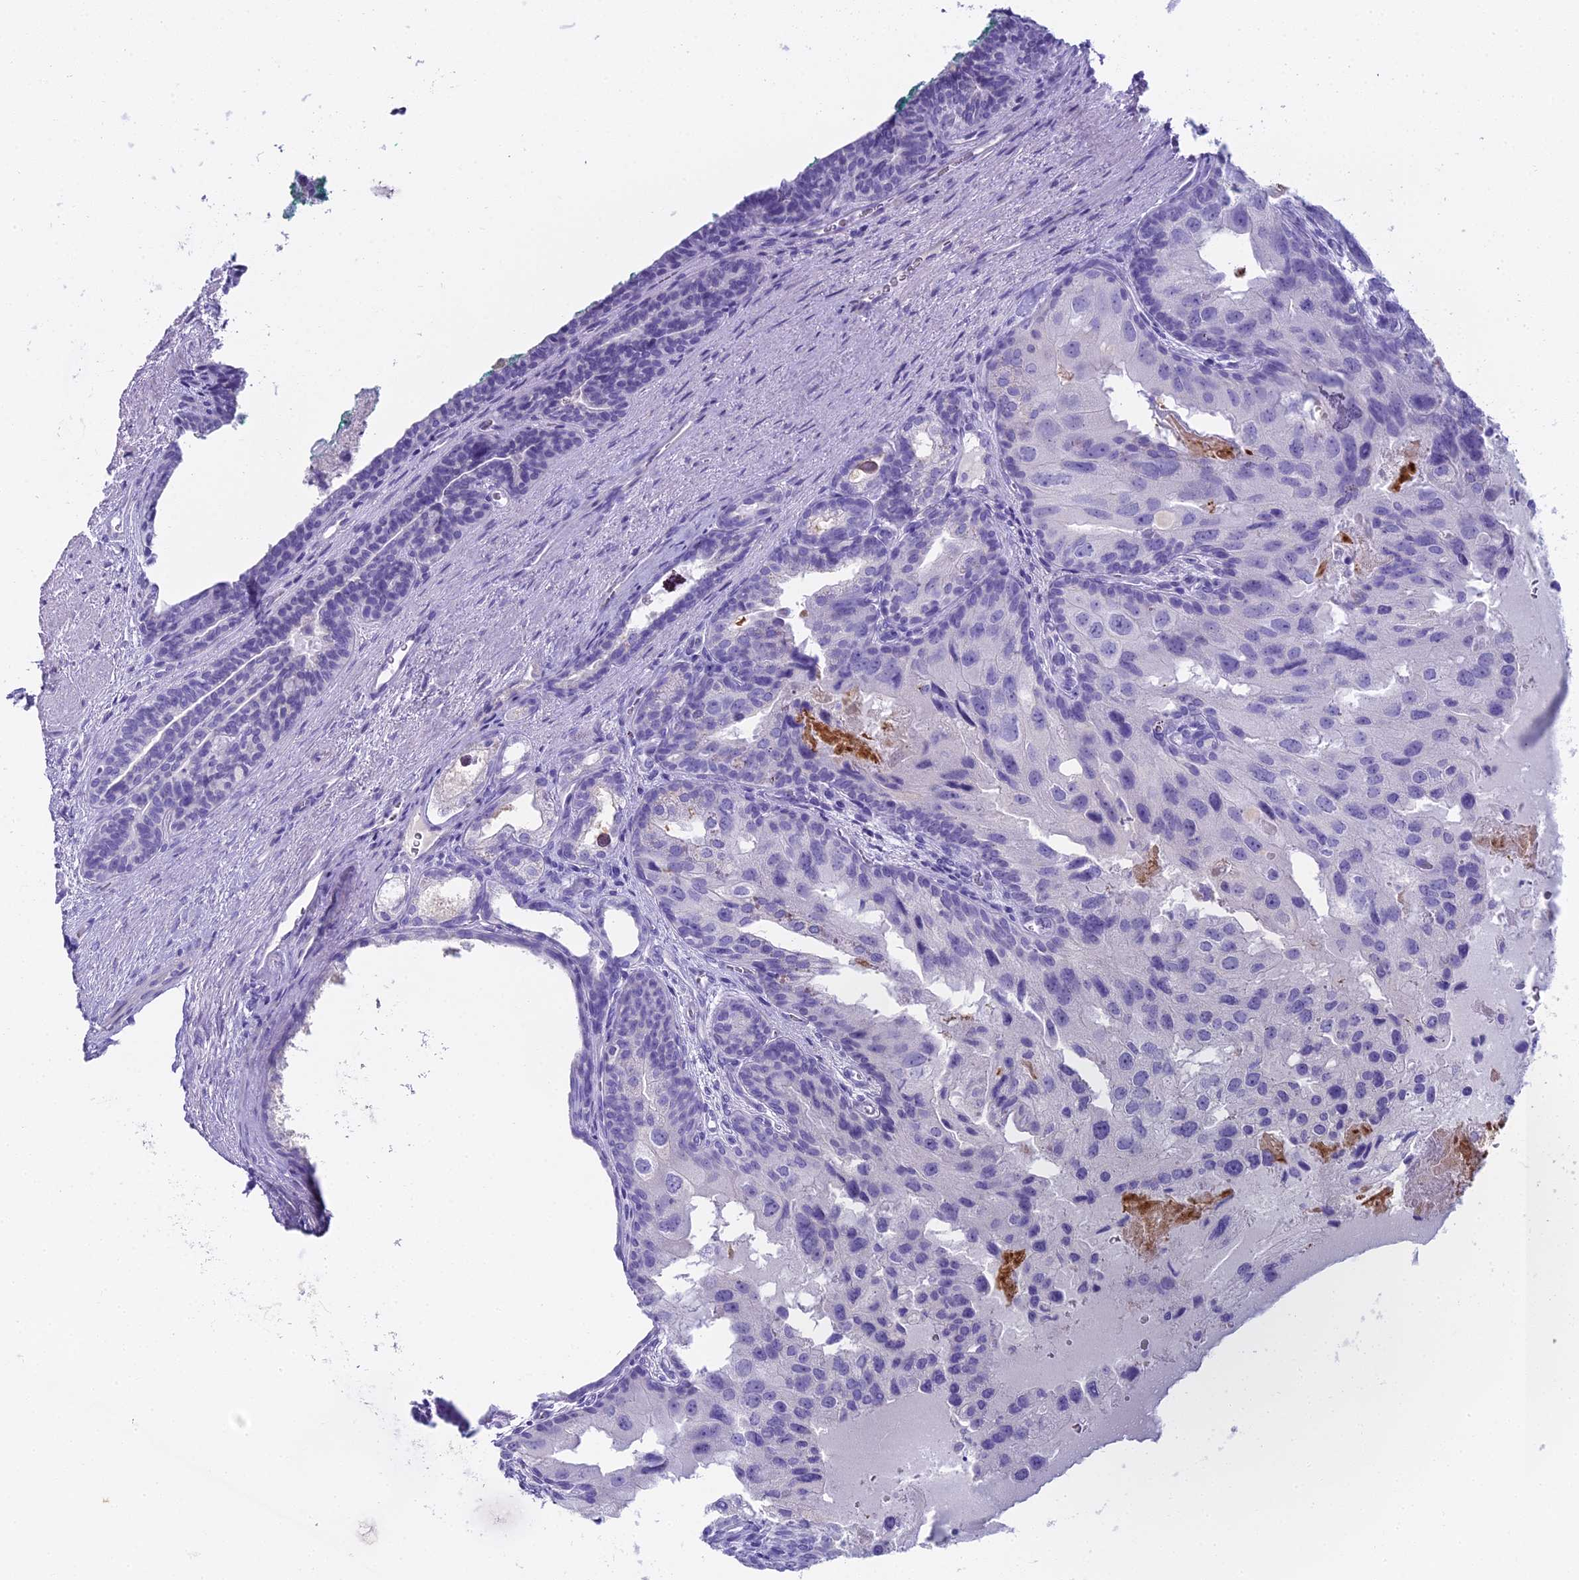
{"staining": {"intensity": "negative", "quantity": "none", "location": "none"}, "tissue": "prostate cancer", "cell_type": "Tumor cells", "image_type": "cancer", "snomed": [{"axis": "morphology", "description": "Adenocarcinoma, High grade"}, {"axis": "topography", "description": "Prostate"}], "caption": "IHC of prostate adenocarcinoma (high-grade) shows no positivity in tumor cells.", "gene": "UNC80", "patient": {"sex": "male", "age": 62}}